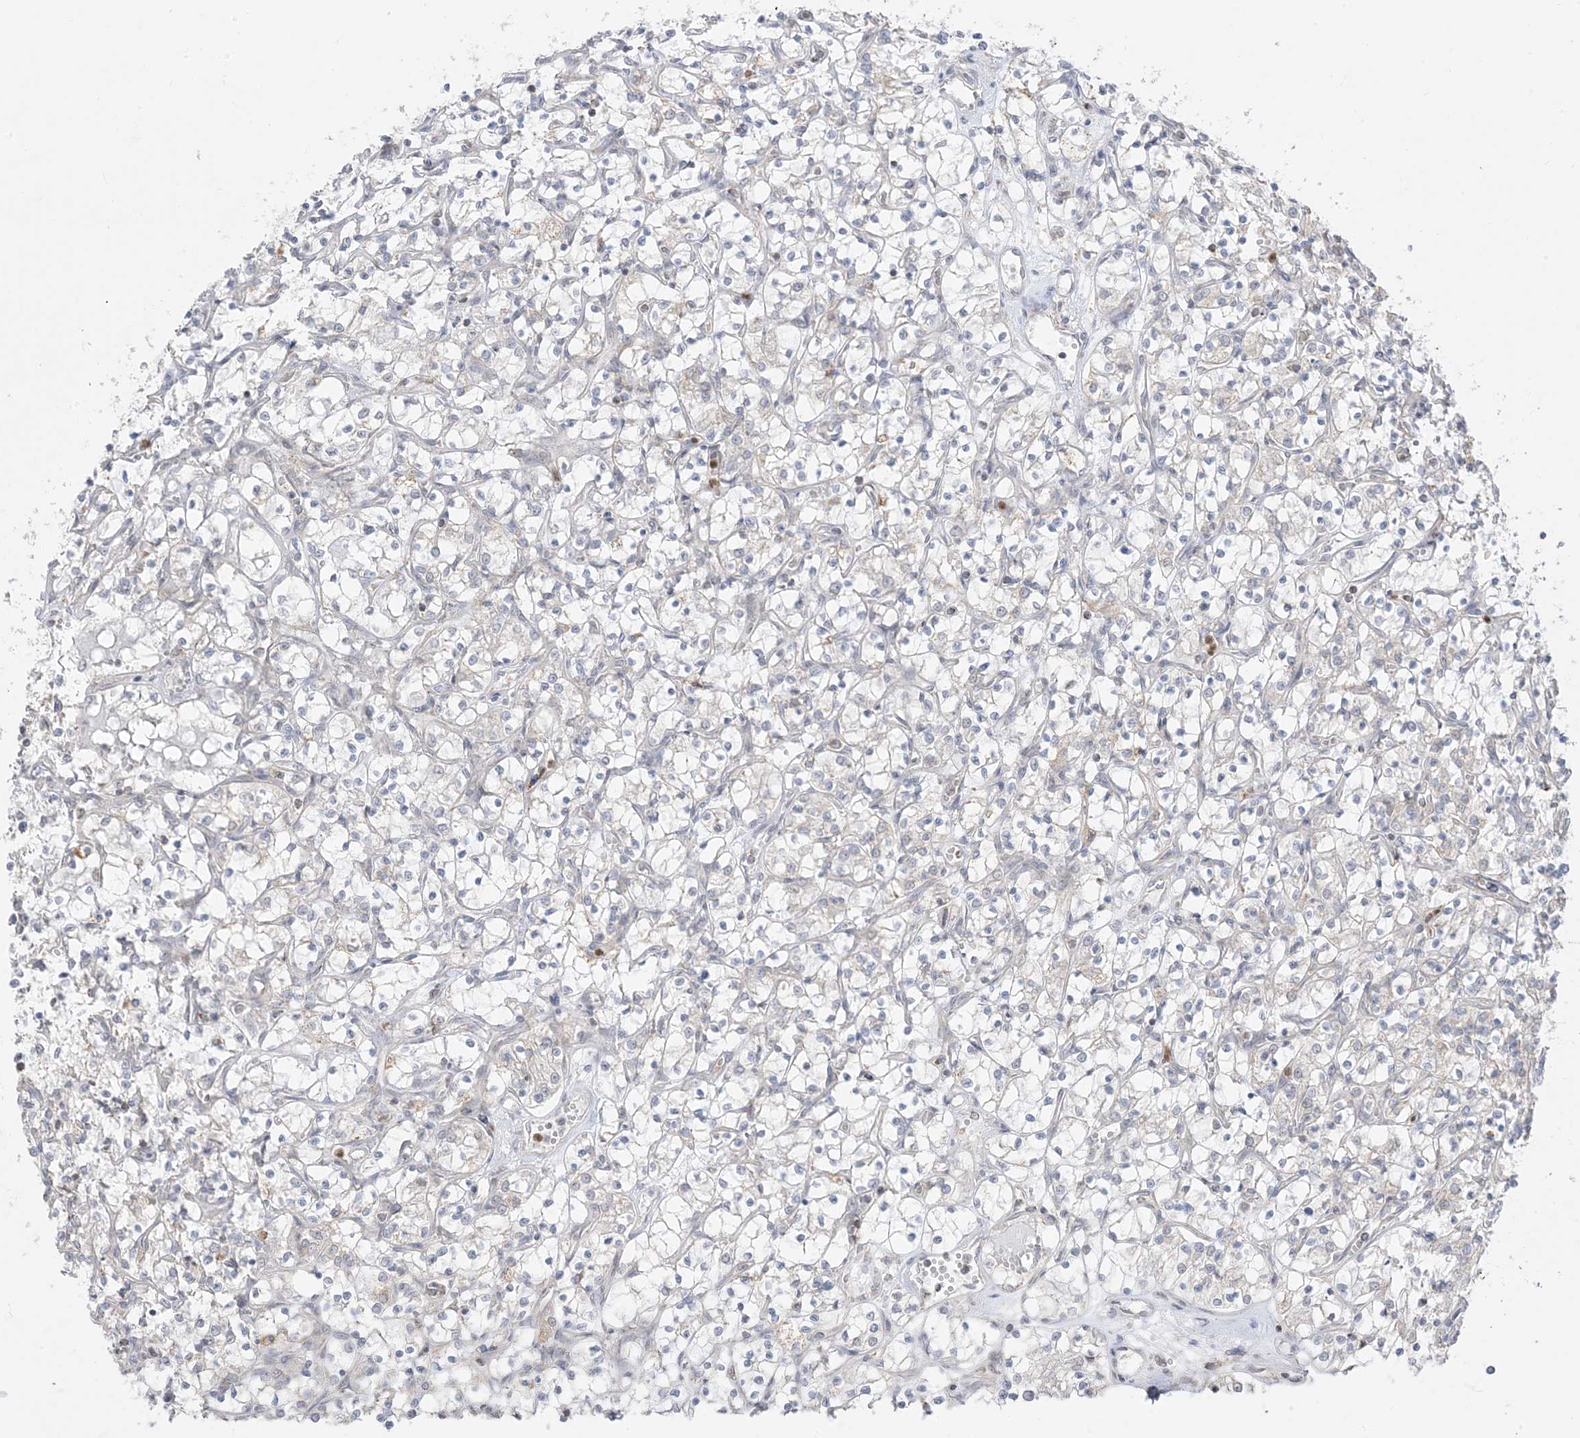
{"staining": {"intensity": "negative", "quantity": "none", "location": "none"}, "tissue": "renal cancer", "cell_type": "Tumor cells", "image_type": "cancer", "snomed": [{"axis": "morphology", "description": "Adenocarcinoma, NOS"}, {"axis": "topography", "description": "Kidney"}], "caption": "The micrograph exhibits no staining of tumor cells in renal adenocarcinoma.", "gene": "KANSL3", "patient": {"sex": "female", "age": 69}}